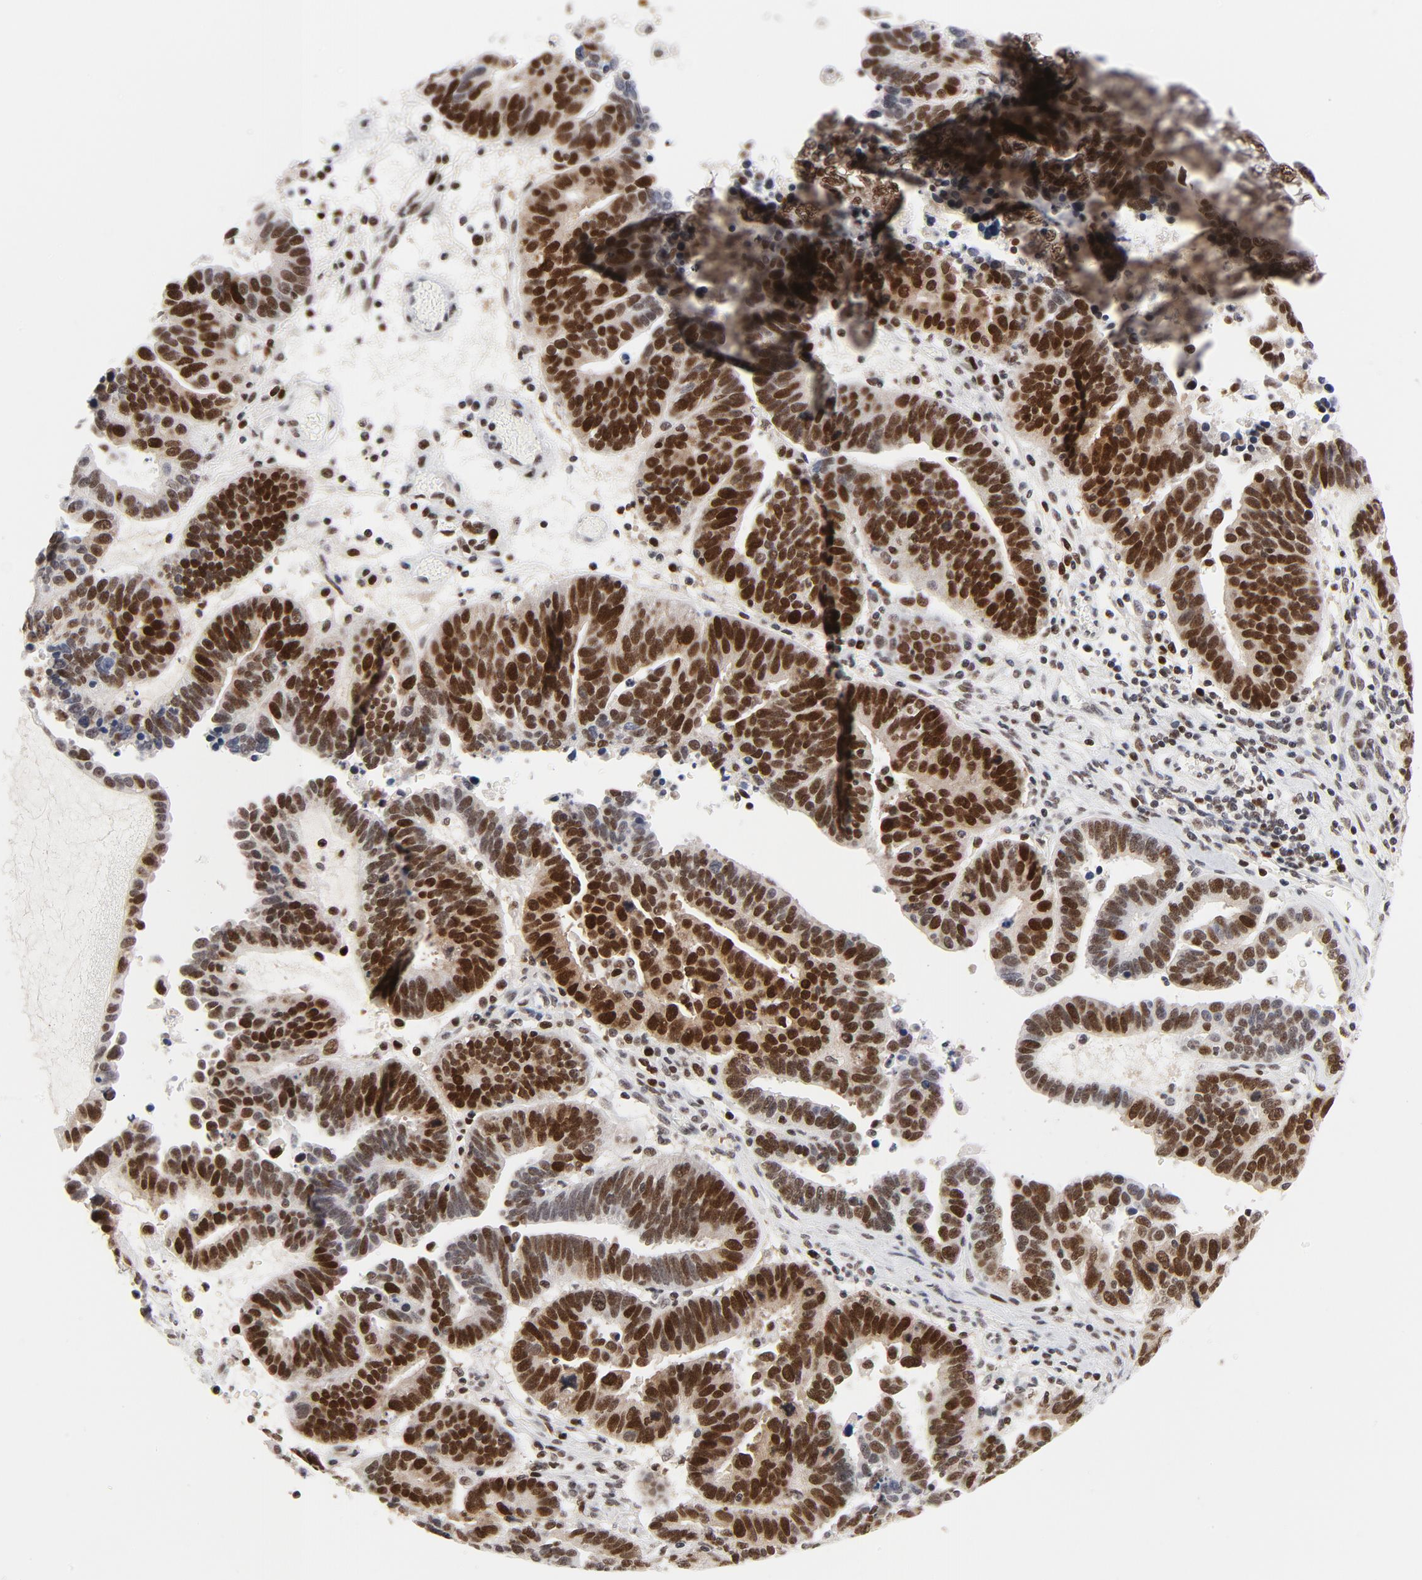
{"staining": {"intensity": "strong", "quantity": ">75%", "location": "nuclear"}, "tissue": "ovarian cancer", "cell_type": "Tumor cells", "image_type": "cancer", "snomed": [{"axis": "morphology", "description": "Carcinoma, endometroid"}, {"axis": "morphology", "description": "Cystadenocarcinoma, serous, NOS"}, {"axis": "topography", "description": "Ovary"}], "caption": "Tumor cells demonstrate strong nuclear positivity in about >75% of cells in ovarian cancer (serous cystadenocarcinoma). (IHC, brightfield microscopy, high magnification).", "gene": "RFC4", "patient": {"sex": "female", "age": 45}}